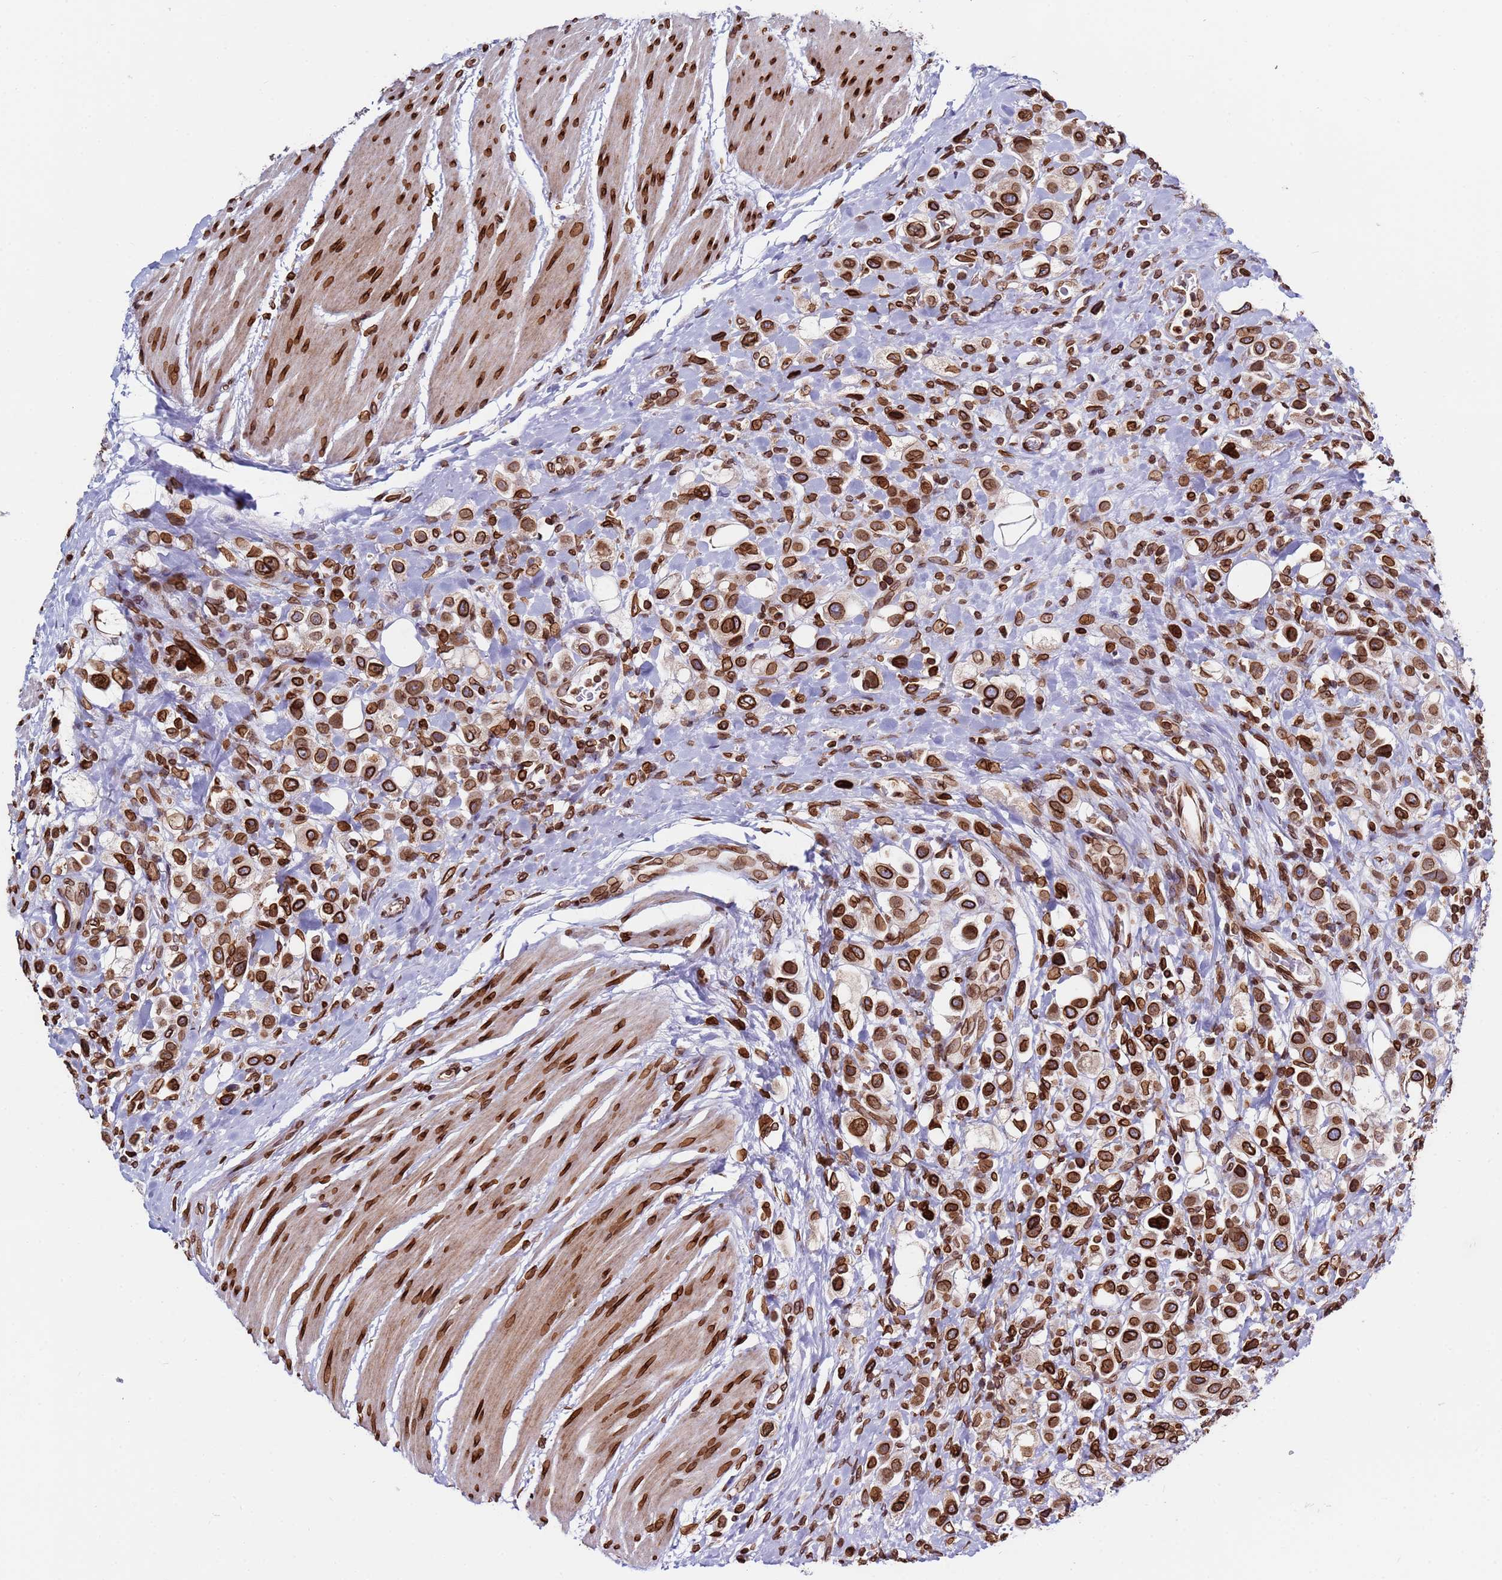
{"staining": {"intensity": "strong", "quantity": ">75%", "location": "cytoplasmic/membranous,nuclear"}, "tissue": "urothelial cancer", "cell_type": "Tumor cells", "image_type": "cancer", "snomed": [{"axis": "morphology", "description": "Urothelial carcinoma, High grade"}, {"axis": "topography", "description": "Urinary bladder"}], "caption": "Urothelial cancer was stained to show a protein in brown. There is high levels of strong cytoplasmic/membranous and nuclear positivity in about >75% of tumor cells.", "gene": "TOR1AIP1", "patient": {"sex": "male", "age": 50}}